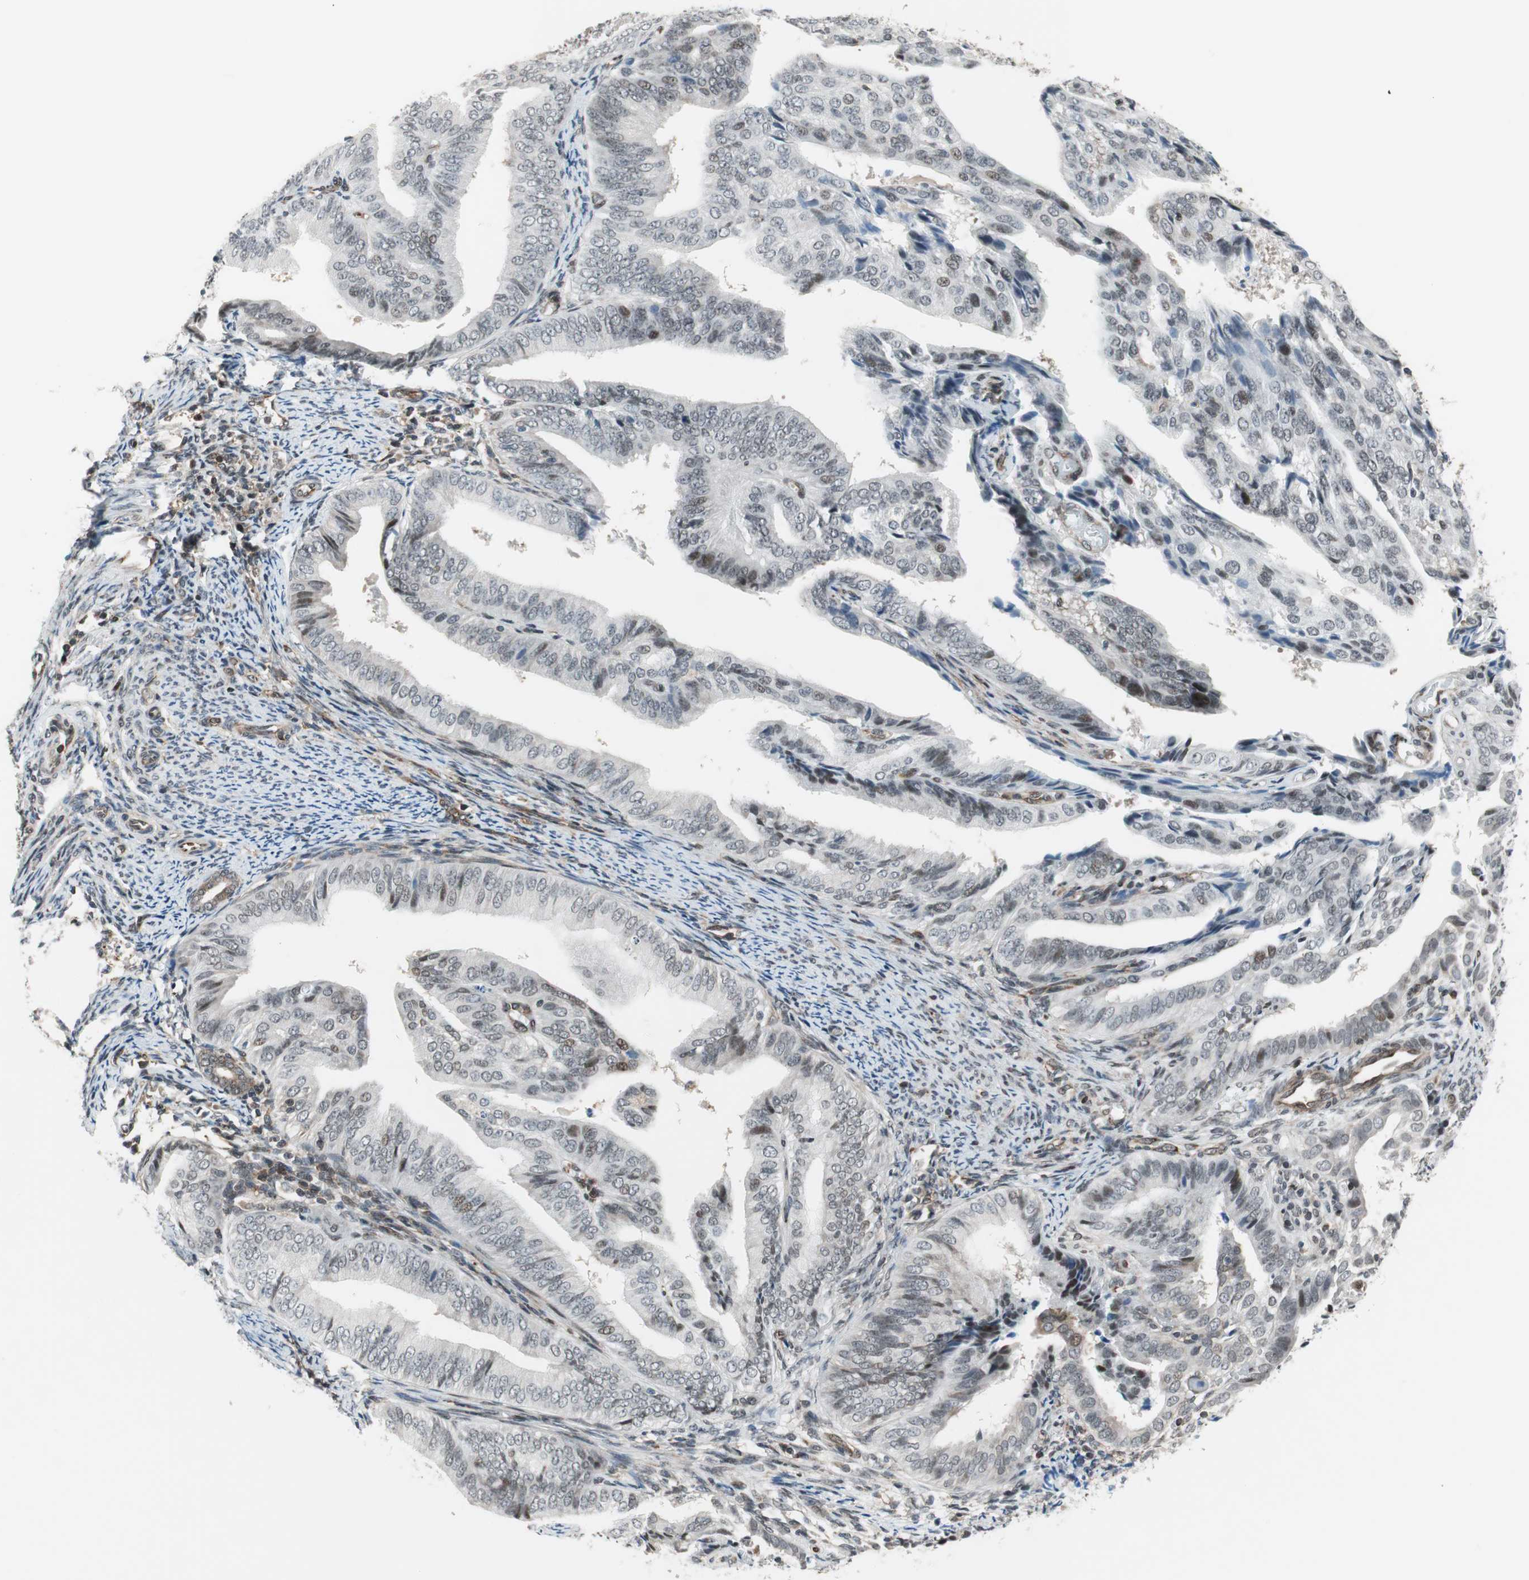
{"staining": {"intensity": "moderate", "quantity": "<25%", "location": "cytoplasmic/membranous"}, "tissue": "endometrial cancer", "cell_type": "Tumor cells", "image_type": "cancer", "snomed": [{"axis": "morphology", "description": "Adenocarcinoma, NOS"}, {"axis": "topography", "description": "Endometrium"}], "caption": "Immunohistochemistry (DAB (3,3'-diaminobenzidine)) staining of human endometrial cancer demonstrates moderate cytoplasmic/membranous protein staining in about <25% of tumor cells.", "gene": "ZNF512B", "patient": {"sex": "female", "age": 58}}